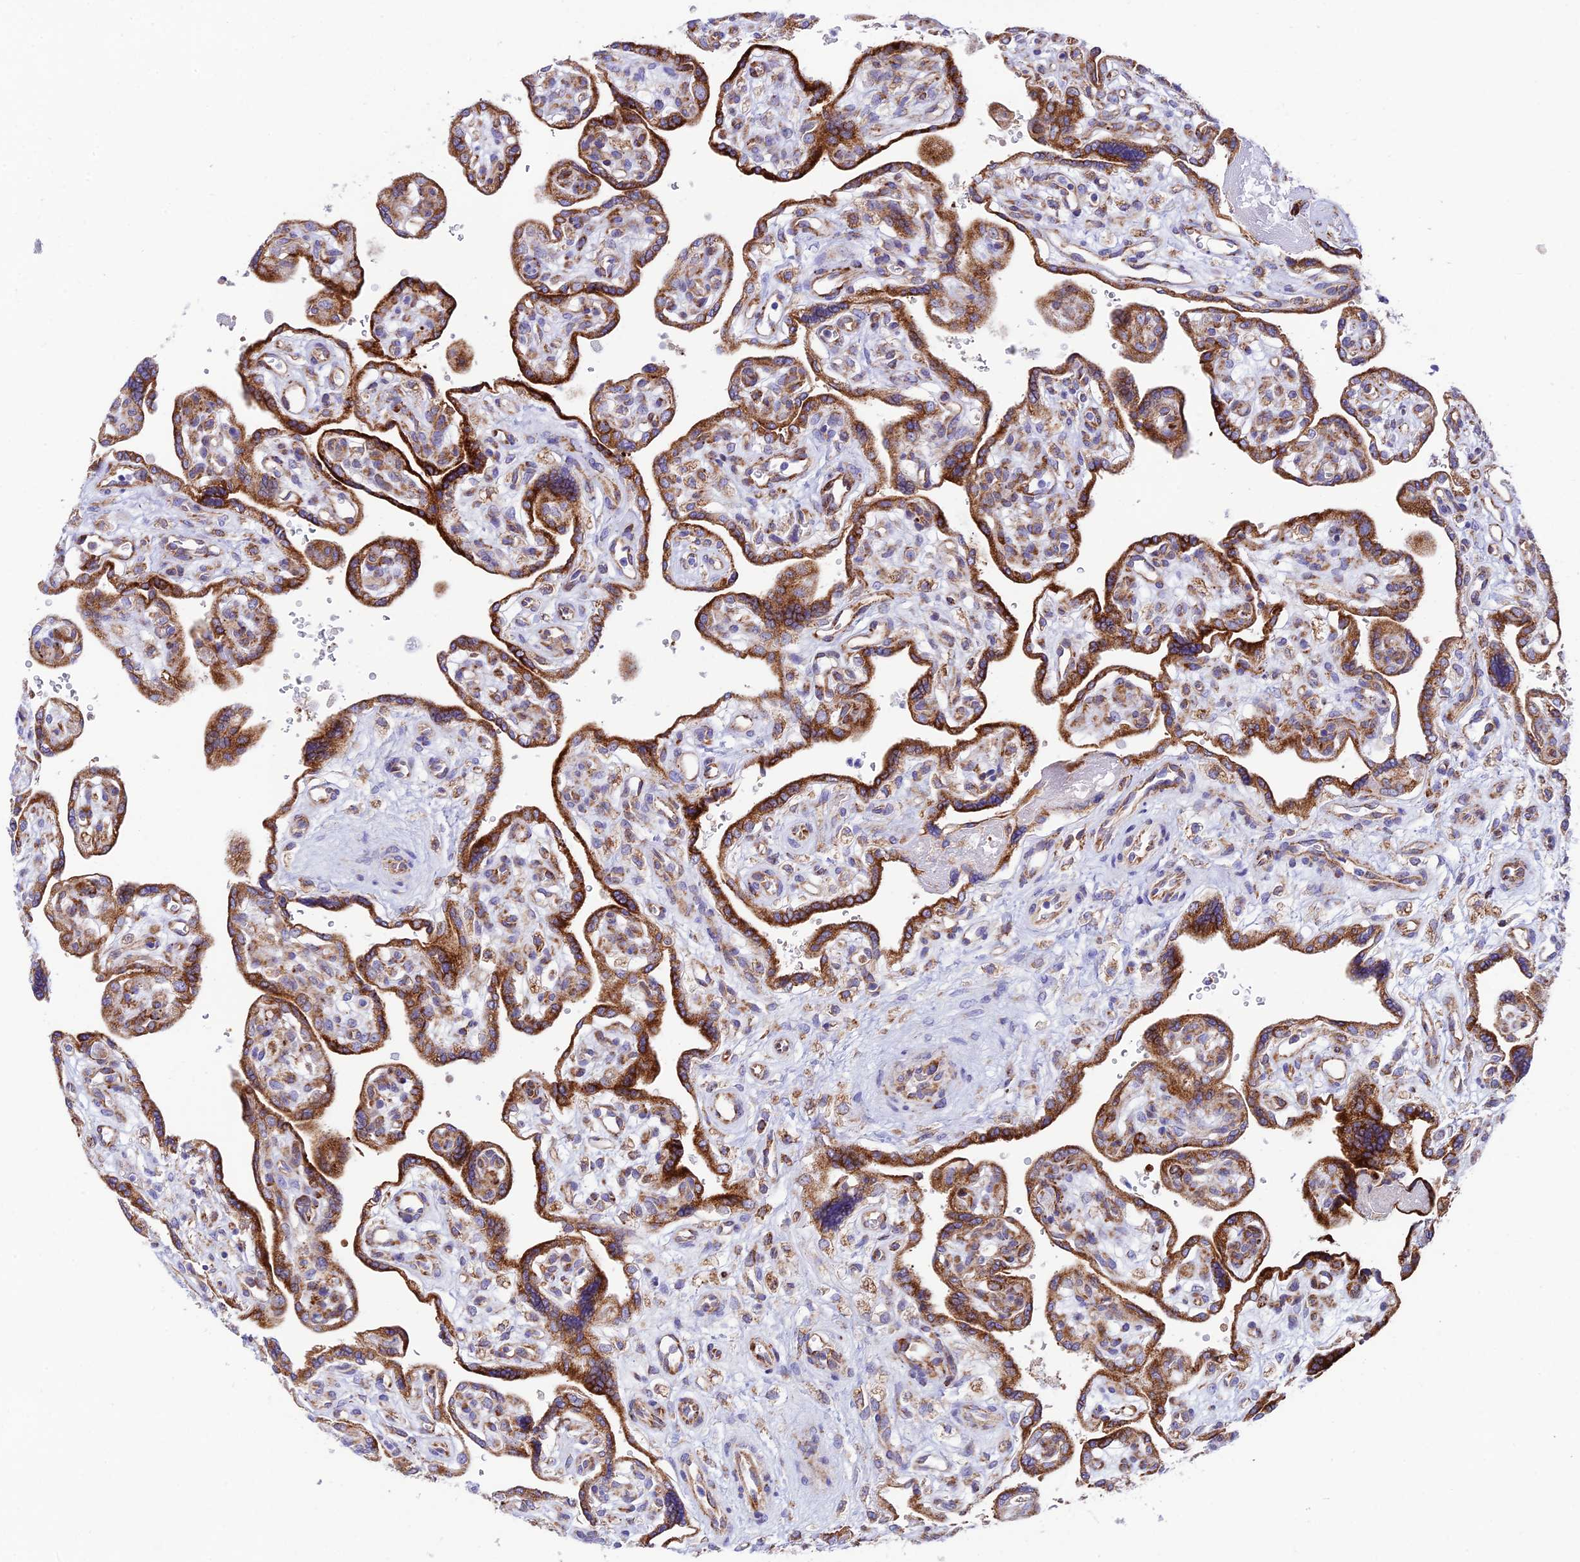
{"staining": {"intensity": "strong", "quantity": "25%-75%", "location": "cytoplasmic/membranous"}, "tissue": "placenta", "cell_type": "Trophoblastic cells", "image_type": "normal", "snomed": [{"axis": "morphology", "description": "Normal tissue, NOS"}, {"axis": "topography", "description": "Placenta"}], "caption": "Strong cytoplasmic/membranous staining for a protein is appreciated in approximately 25%-75% of trophoblastic cells of normal placenta using immunohistochemistry.", "gene": "TUBGCP6", "patient": {"sex": "female", "age": 39}}